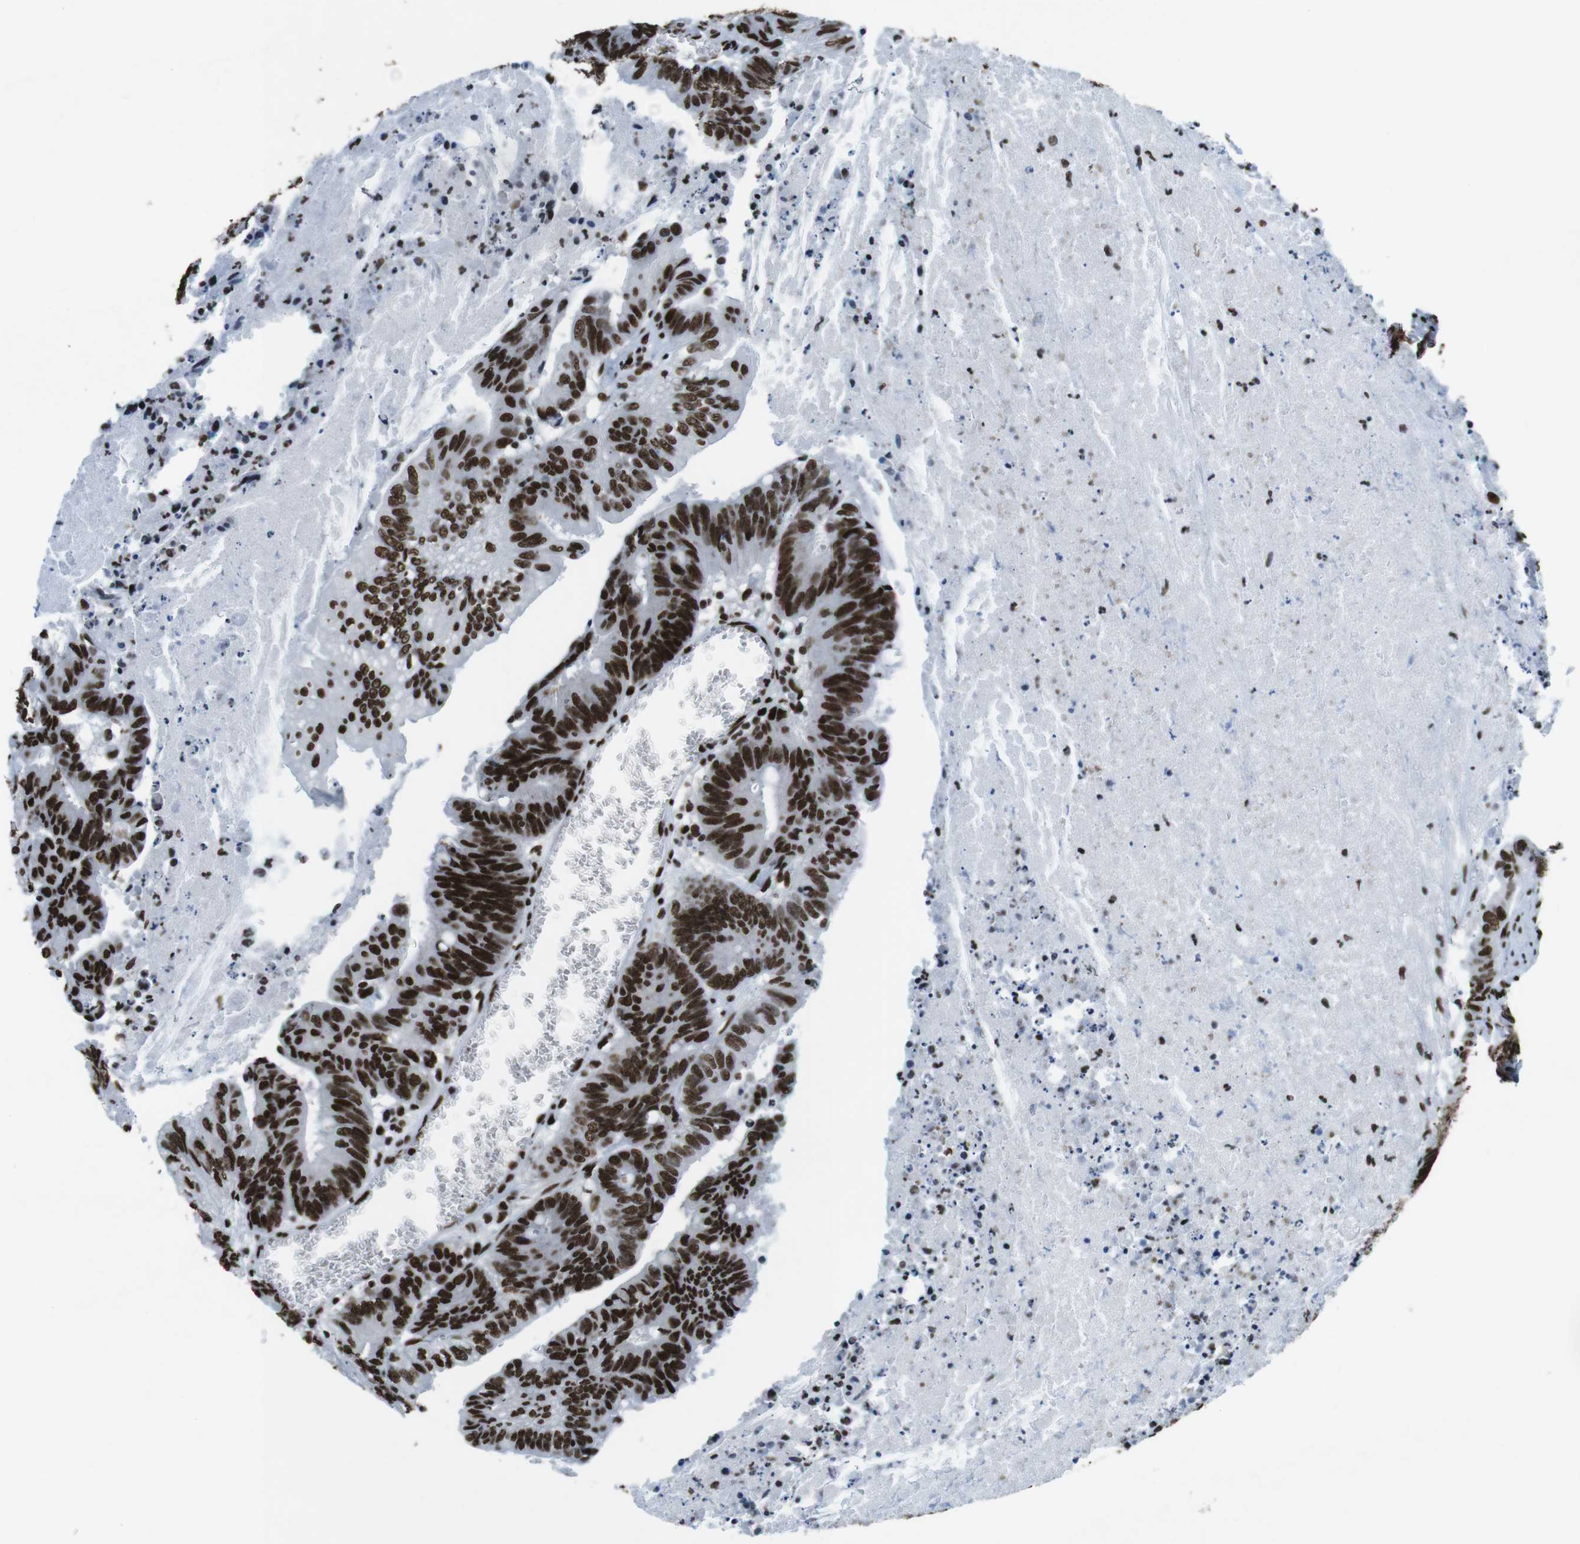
{"staining": {"intensity": "strong", "quantity": ">75%", "location": "nuclear"}, "tissue": "colorectal cancer", "cell_type": "Tumor cells", "image_type": "cancer", "snomed": [{"axis": "morphology", "description": "Adenocarcinoma, NOS"}, {"axis": "topography", "description": "Colon"}], "caption": "Immunohistochemistry of human colorectal cancer reveals high levels of strong nuclear expression in about >75% of tumor cells.", "gene": "CITED2", "patient": {"sex": "male", "age": 45}}